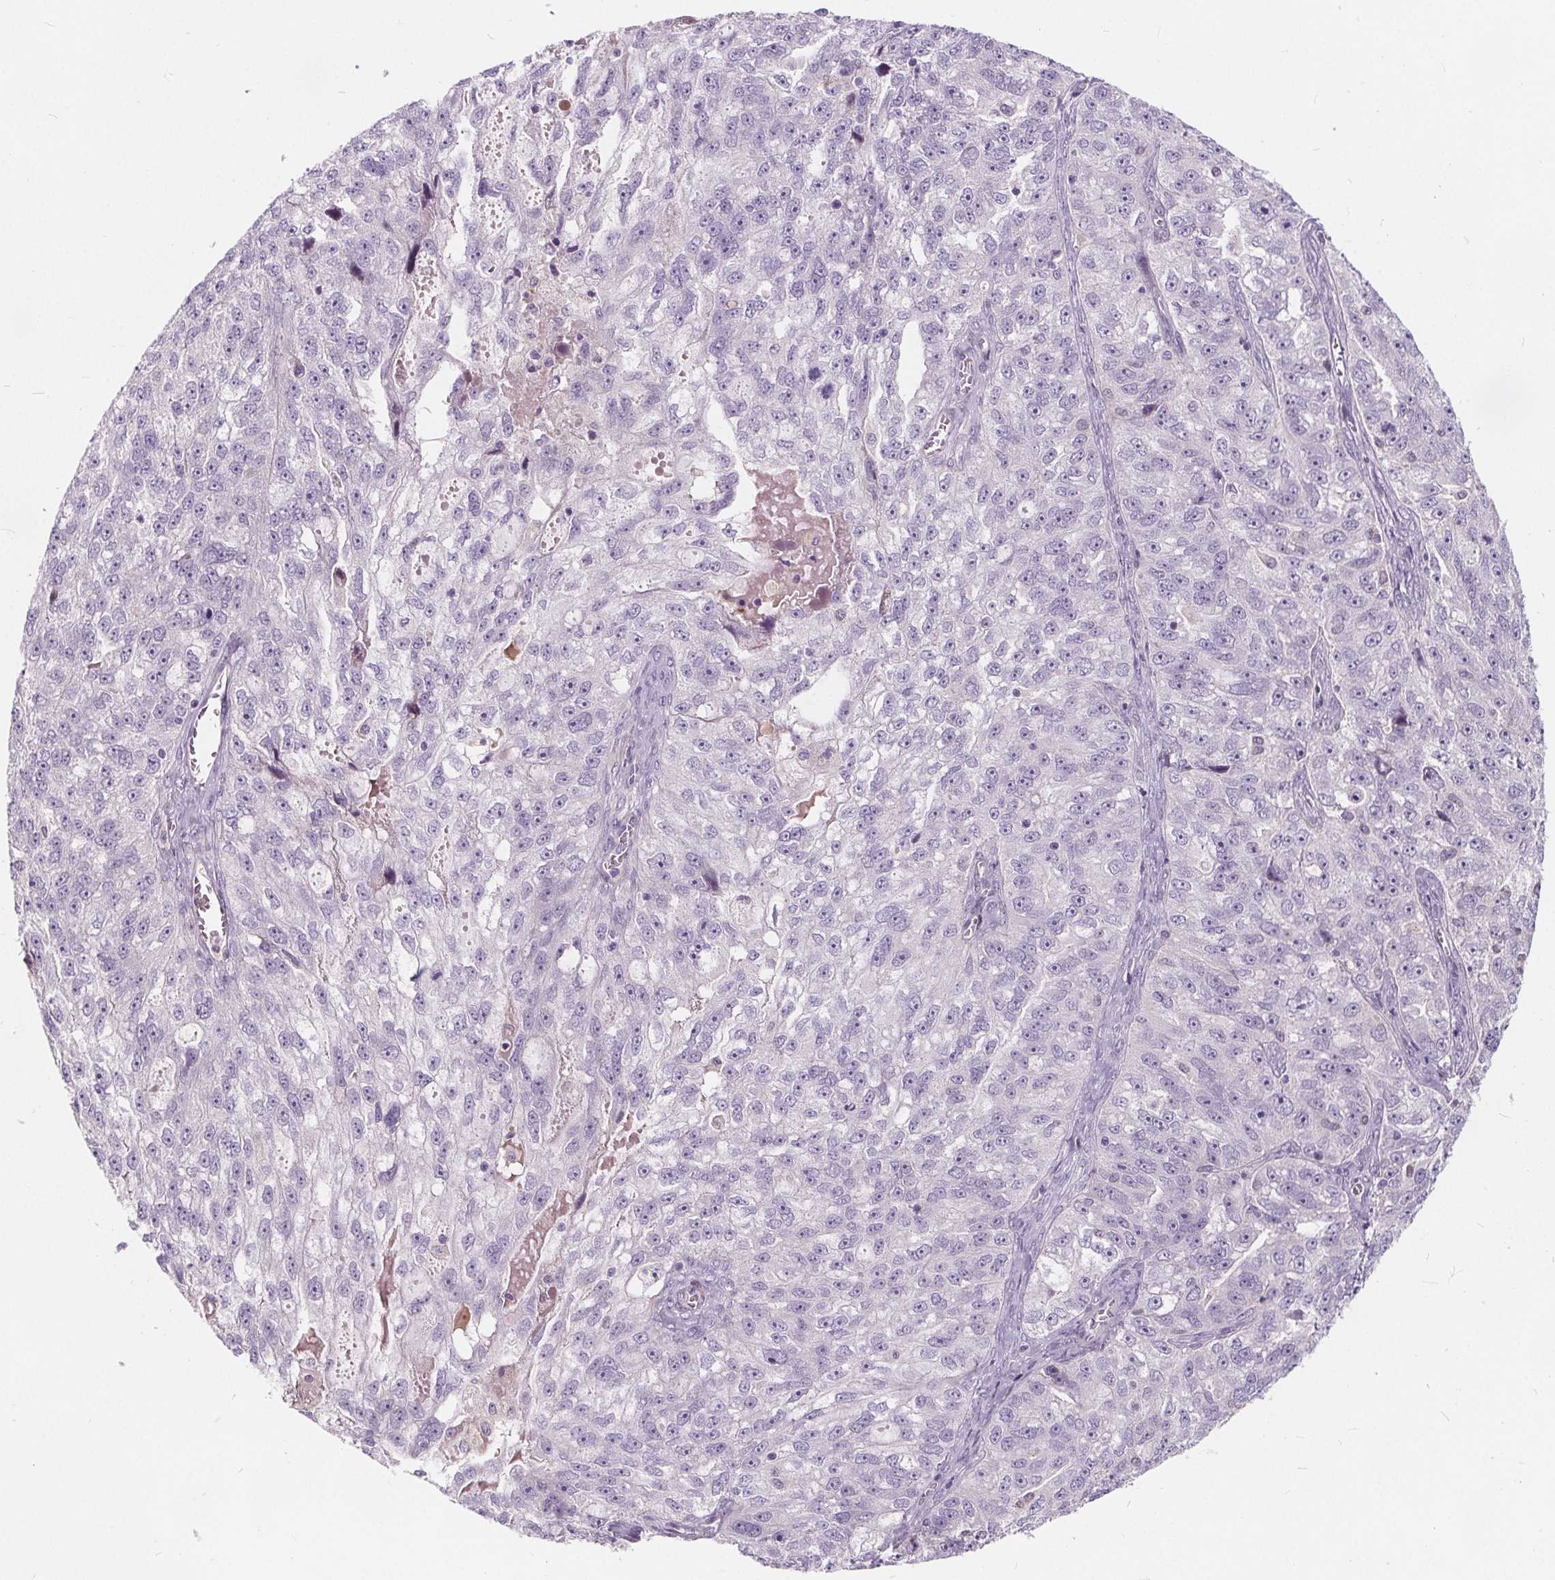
{"staining": {"intensity": "negative", "quantity": "none", "location": "none"}, "tissue": "ovarian cancer", "cell_type": "Tumor cells", "image_type": "cancer", "snomed": [{"axis": "morphology", "description": "Cystadenocarcinoma, serous, NOS"}, {"axis": "topography", "description": "Ovary"}], "caption": "High magnification brightfield microscopy of ovarian cancer stained with DAB (3,3'-diaminobenzidine) (brown) and counterstained with hematoxylin (blue): tumor cells show no significant staining.", "gene": "HAAO", "patient": {"sex": "female", "age": 51}}